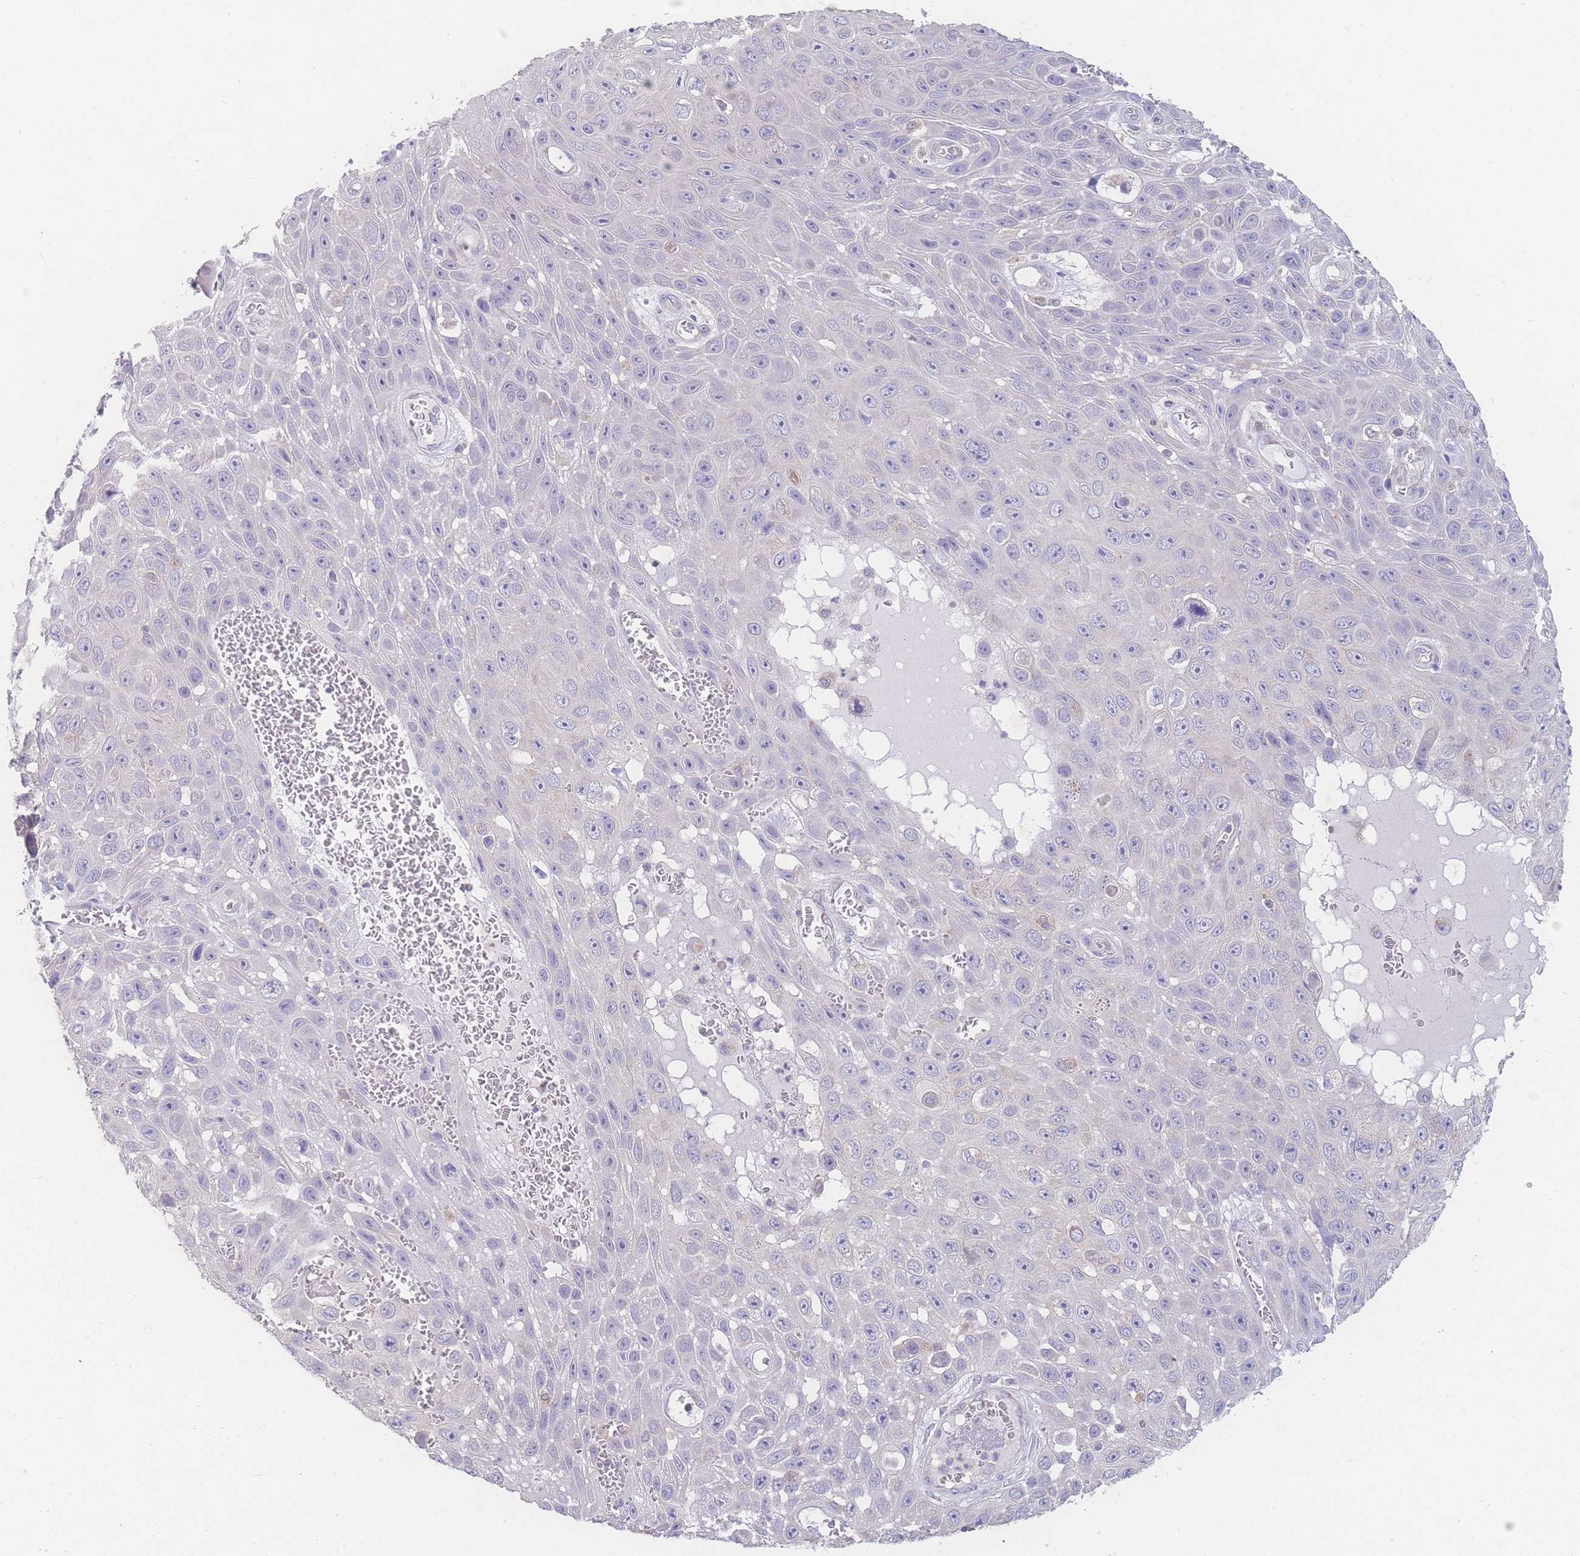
{"staining": {"intensity": "negative", "quantity": "none", "location": "none"}, "tissue": "skin cancer", "cell_type": "Tumor cells", "image_type": "cancer", "snomed": [{"axis": "morphology", "description": "Squamous cell carcinoma, NOS"}, {"axis": "topography", "description": "Skin"}], "caption": "IHC of squamous cell carcinoma (skin) reveals no expression in tumor cells.", "gene": "GIPR", "patient": {"sex": "male", "age": 82}}